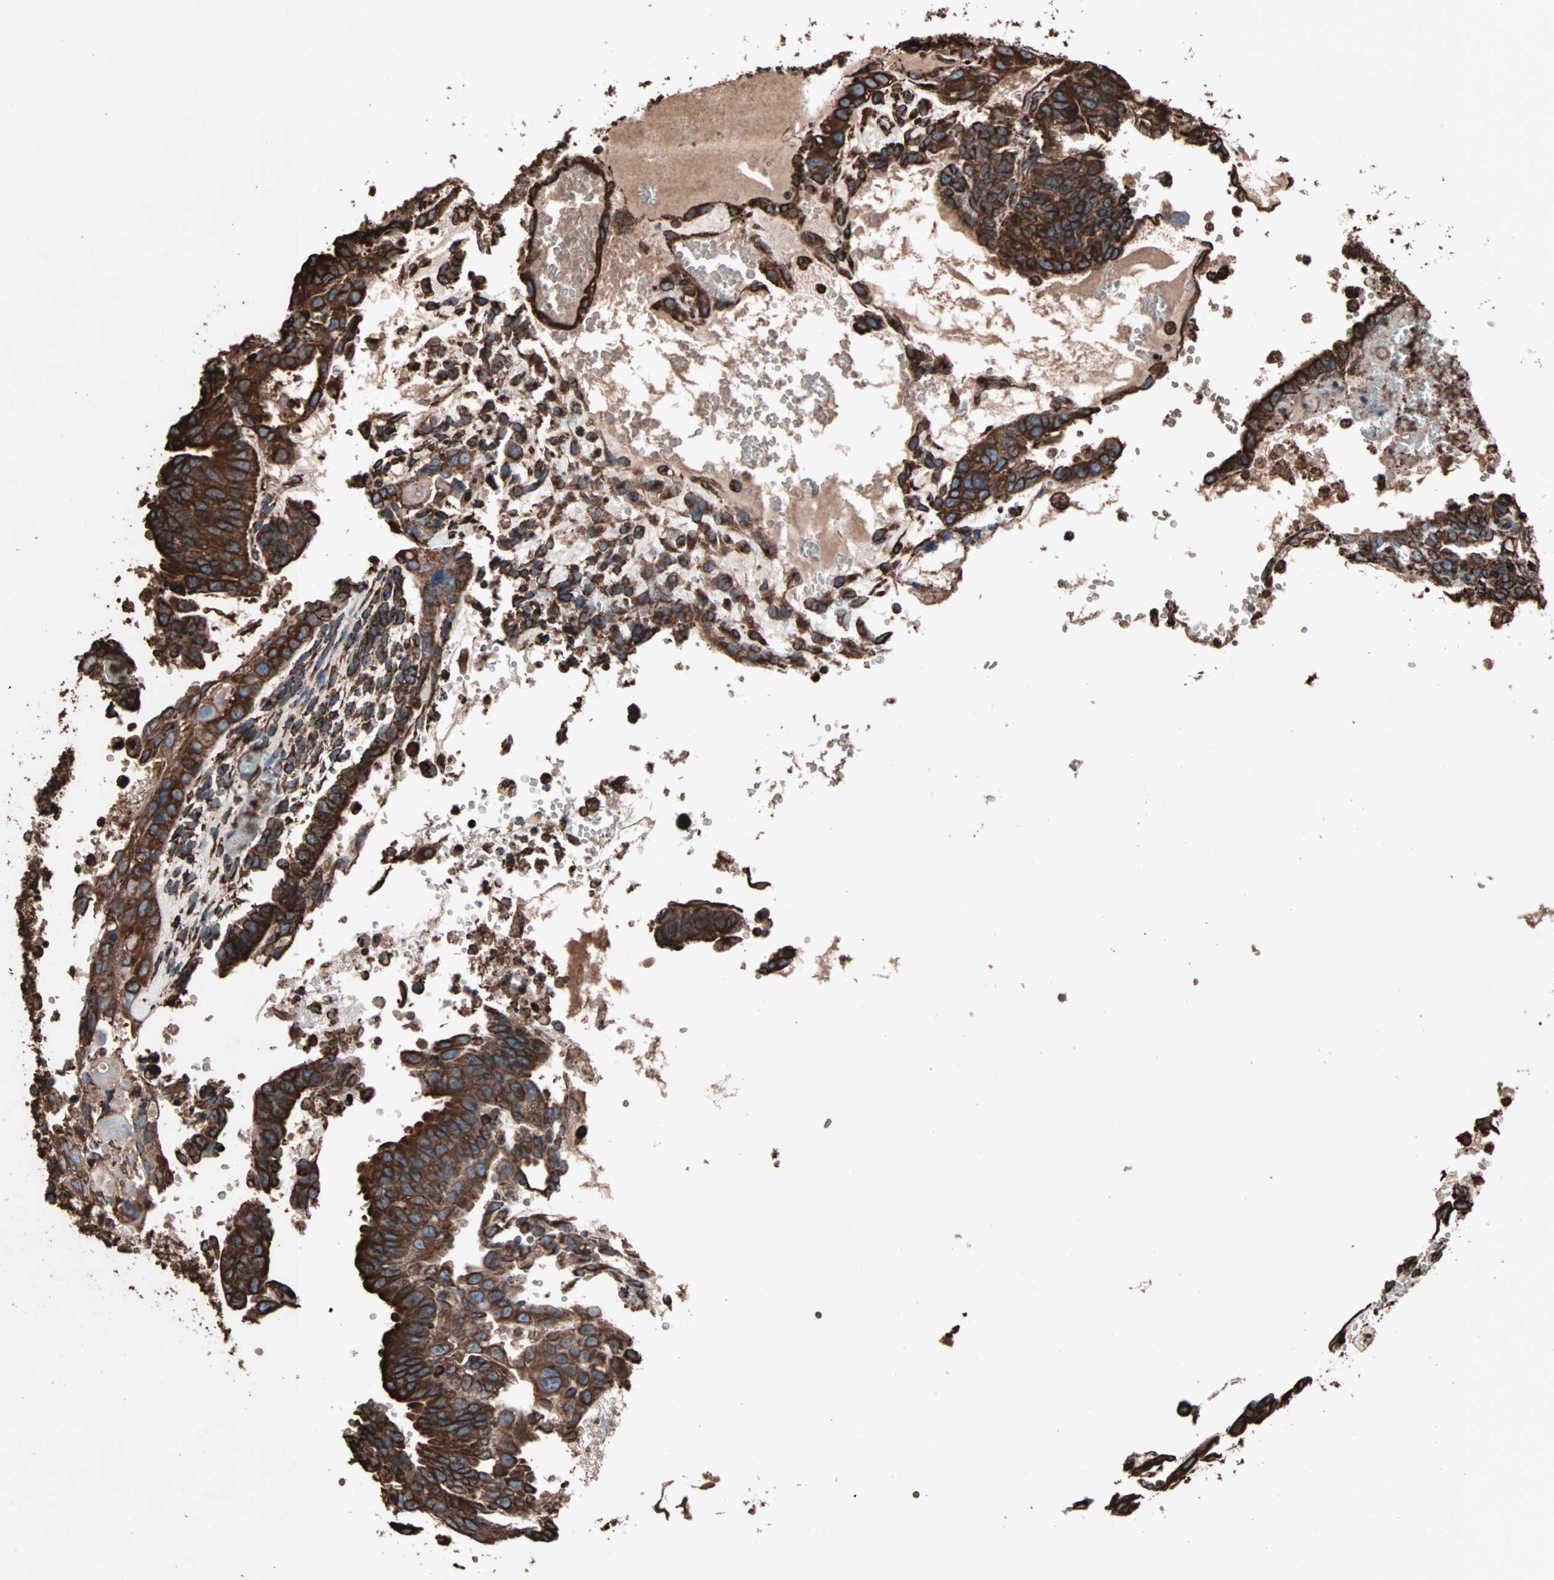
{"staining": {"intensity": "strong", "quantity": ">75%", "location": "cytoplasmic/membranous"}, "tissue": "testis cancer", "cell_type": "Tumor cells", "image_type": "cancer", "snomed": [{"axis": "morphology", "description": "Seminoma, NOS"}, {"axis": "morphology", "description": "Carcinoma, Embryonal, NOS"}, {"axis": "topography", "description": "Testis"}], "caption": "Strong cytoplasmic/membranous expression for a protein is appreciated in about >75% of tumor cells of testis cancer (seminoma) using immunohistochemistry (IHC).", "gene": "HSP90B1", "patient": {"sex": "male", "age": 52}}